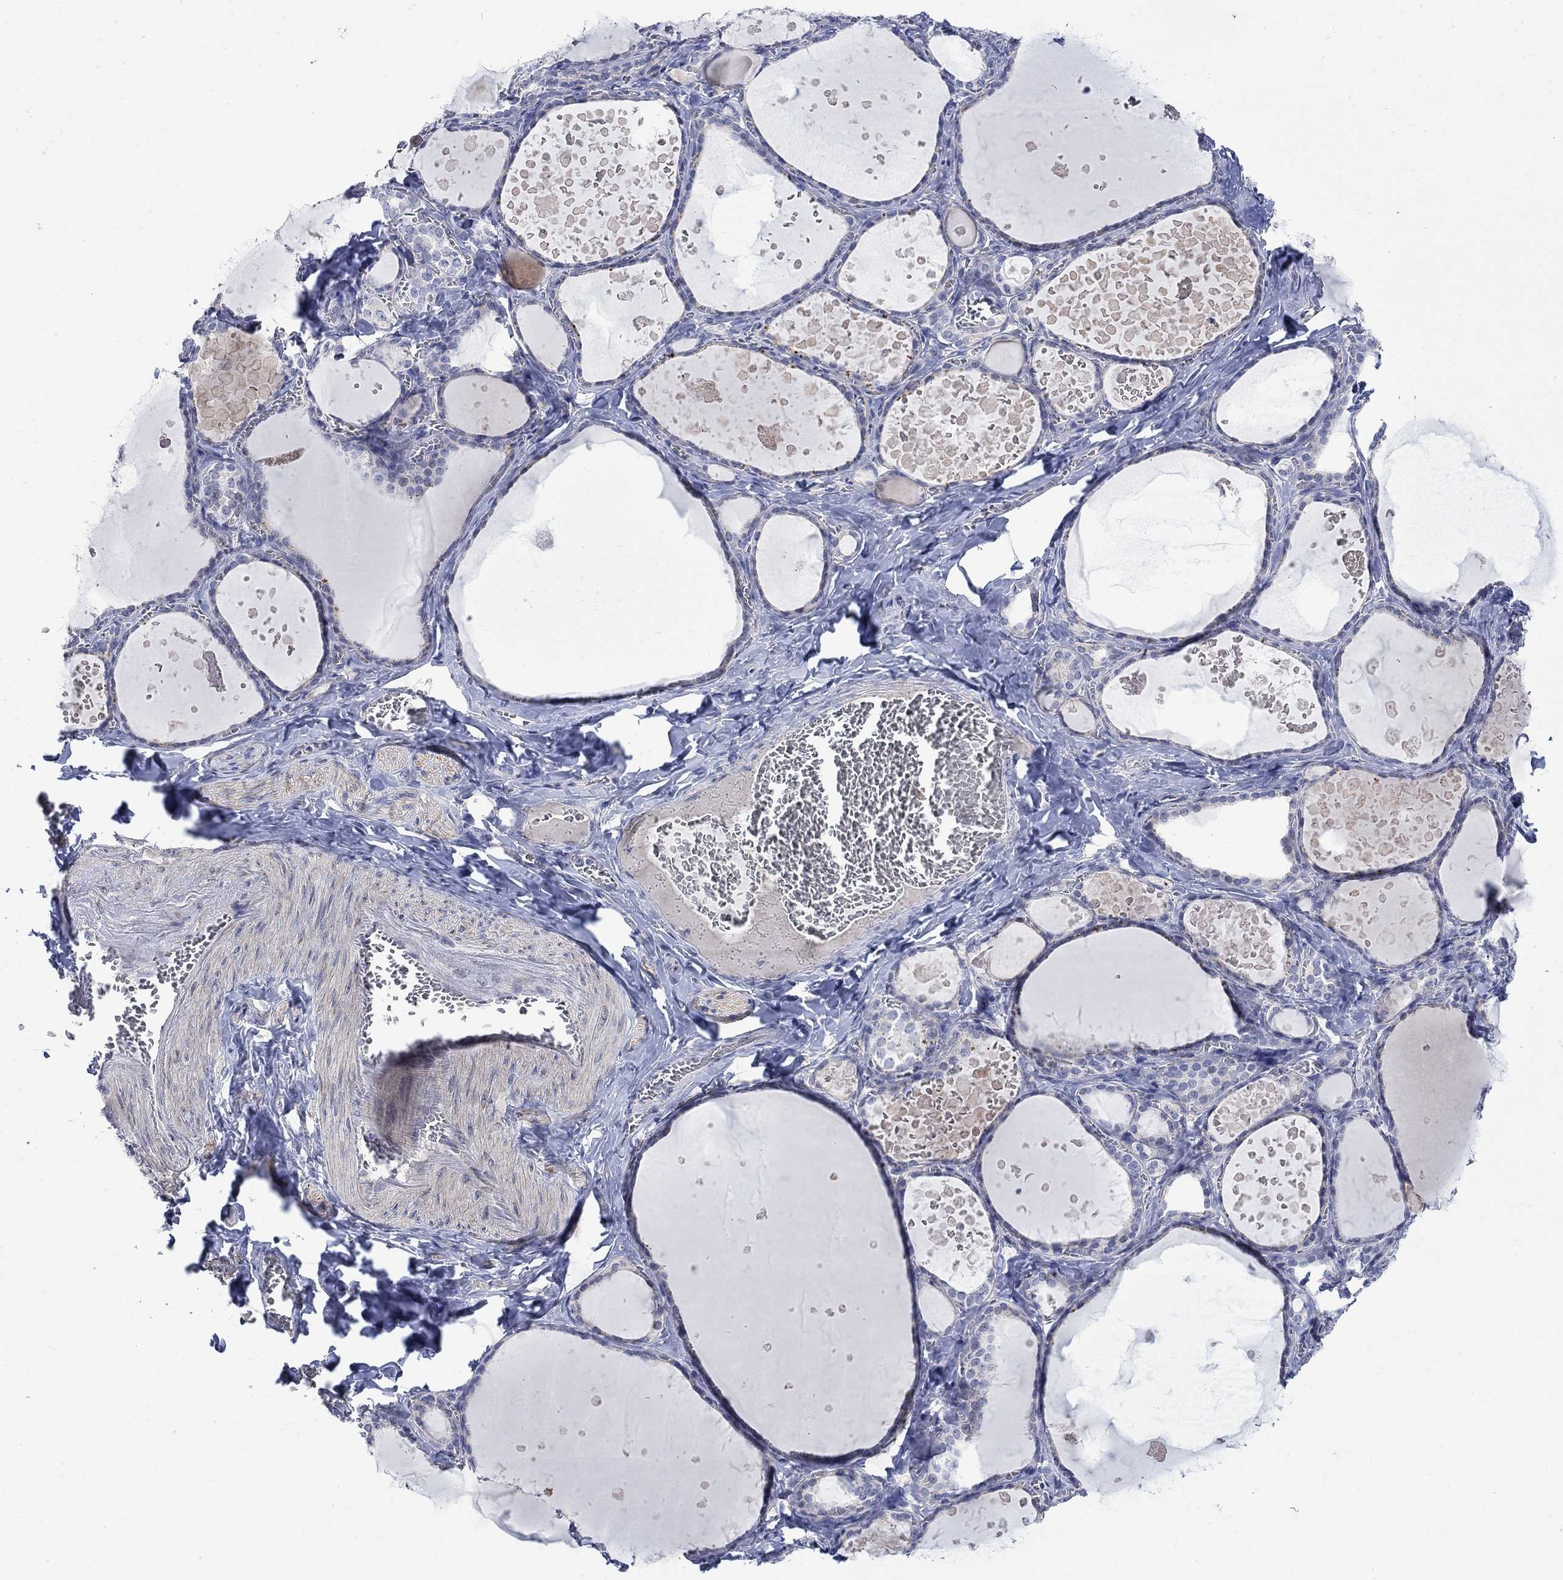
{"staining": {"intensity": "negative", "quantity": "none", "location": "none"}, "tissue": "thyroid gland", "cell_type": "Glandular cells", "image_type": "normal", "snomed": [{"axis": "morphology", "description": "Normal tissue, NOS"}, {"axis": "topography", "description": "Thyroid gland"}], "caption": "Glandular cells show no significant protein positivity in normal thyroid gland.", "gene": "DLK1", "patient": {"sex": "female", "age": 56}}